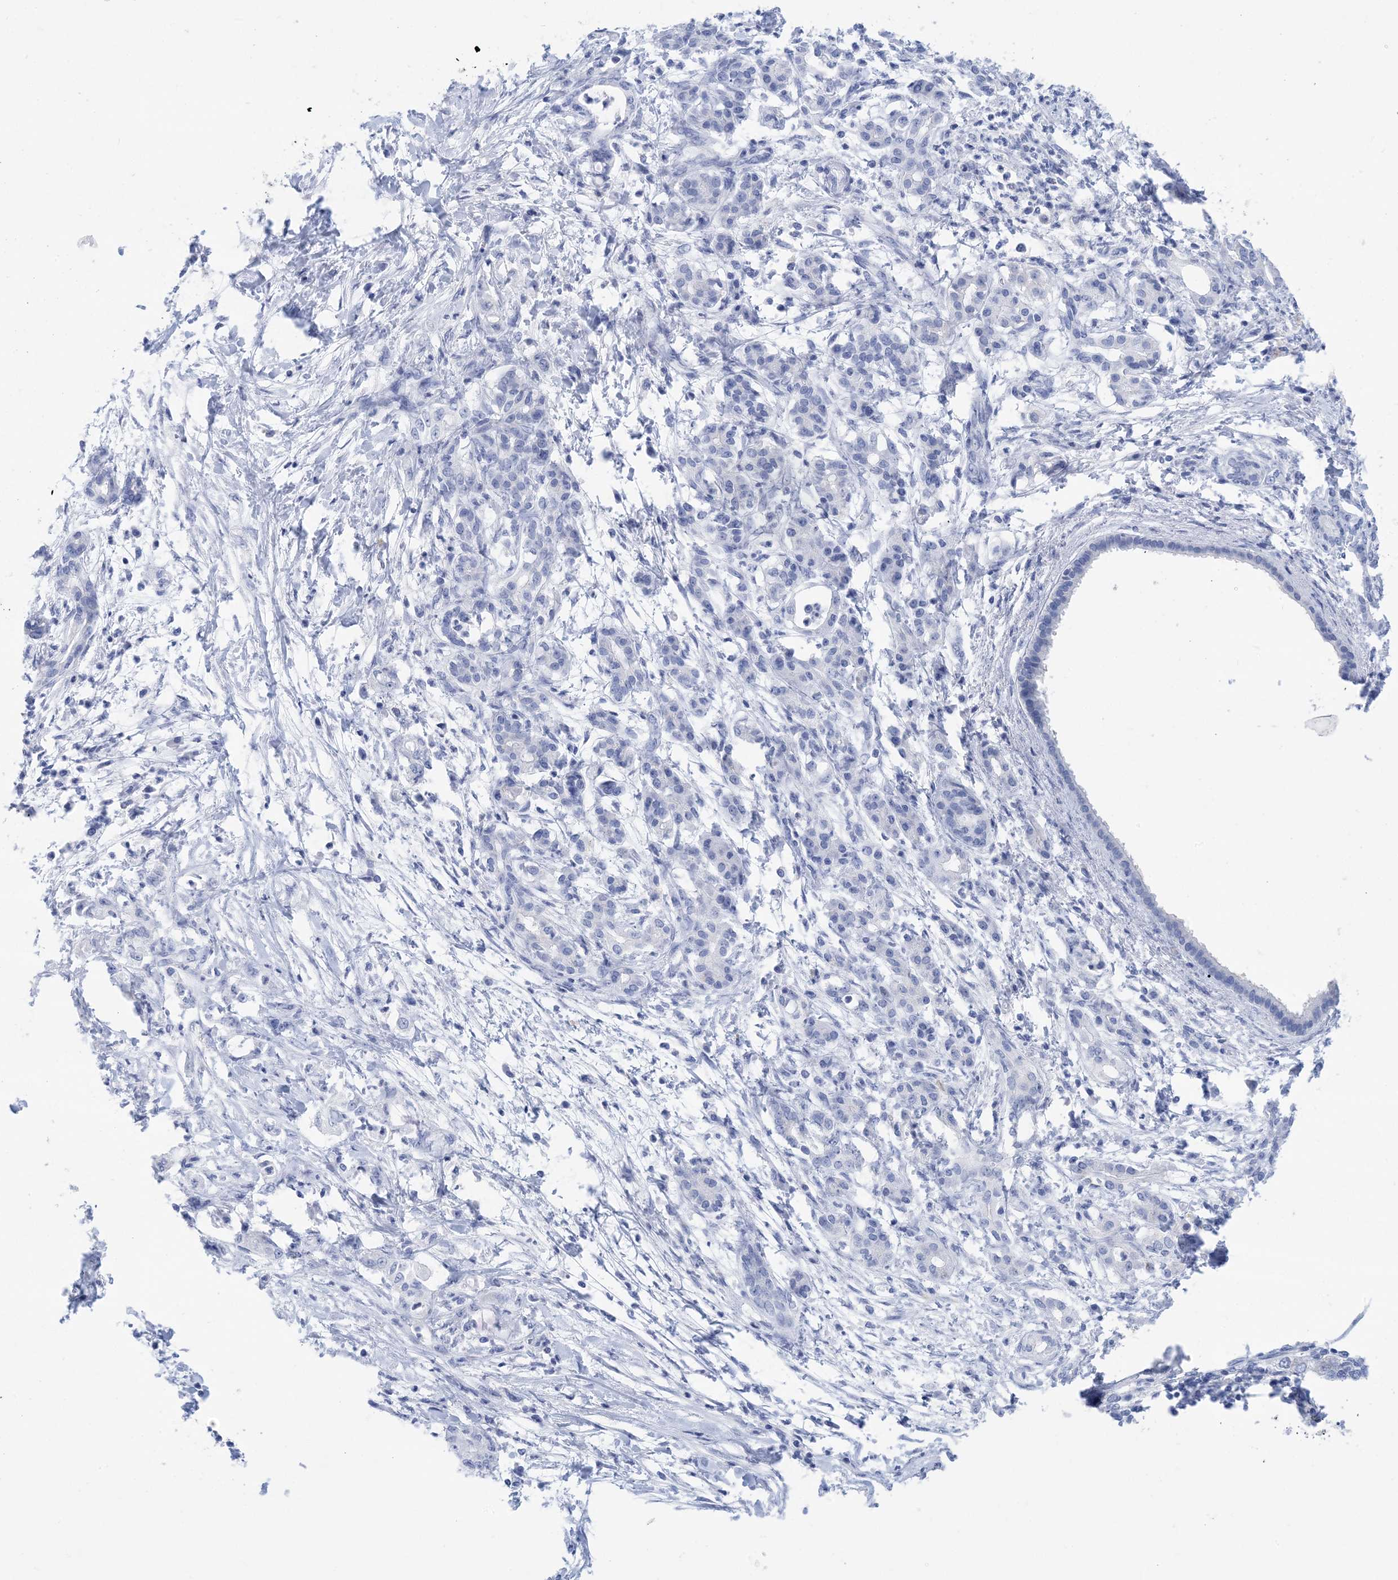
{"staining": {"intensity": "negative", "quantity": "none", "location": "none"}, "tissue": "pancreatic cancer", "cell_type": "Tumor cells", "image_type": "cancer", "snomed": [{"axis": "morphology", "description": "Adenocarcinoma, NOS"}, {"axis": "topography", "description": "Pancreas"}], "caption": "There is no significant positivity in tumor cells of pancreatic cancer (adenocarcinoma). The staining was performed using DAB to visualize the protein expression in brown, while the nuclei were stained in blue with hematoxylin (Magnification: 20x).", "gene": "SH3YL1", "patient": {"sex": "female", "age": 55}}